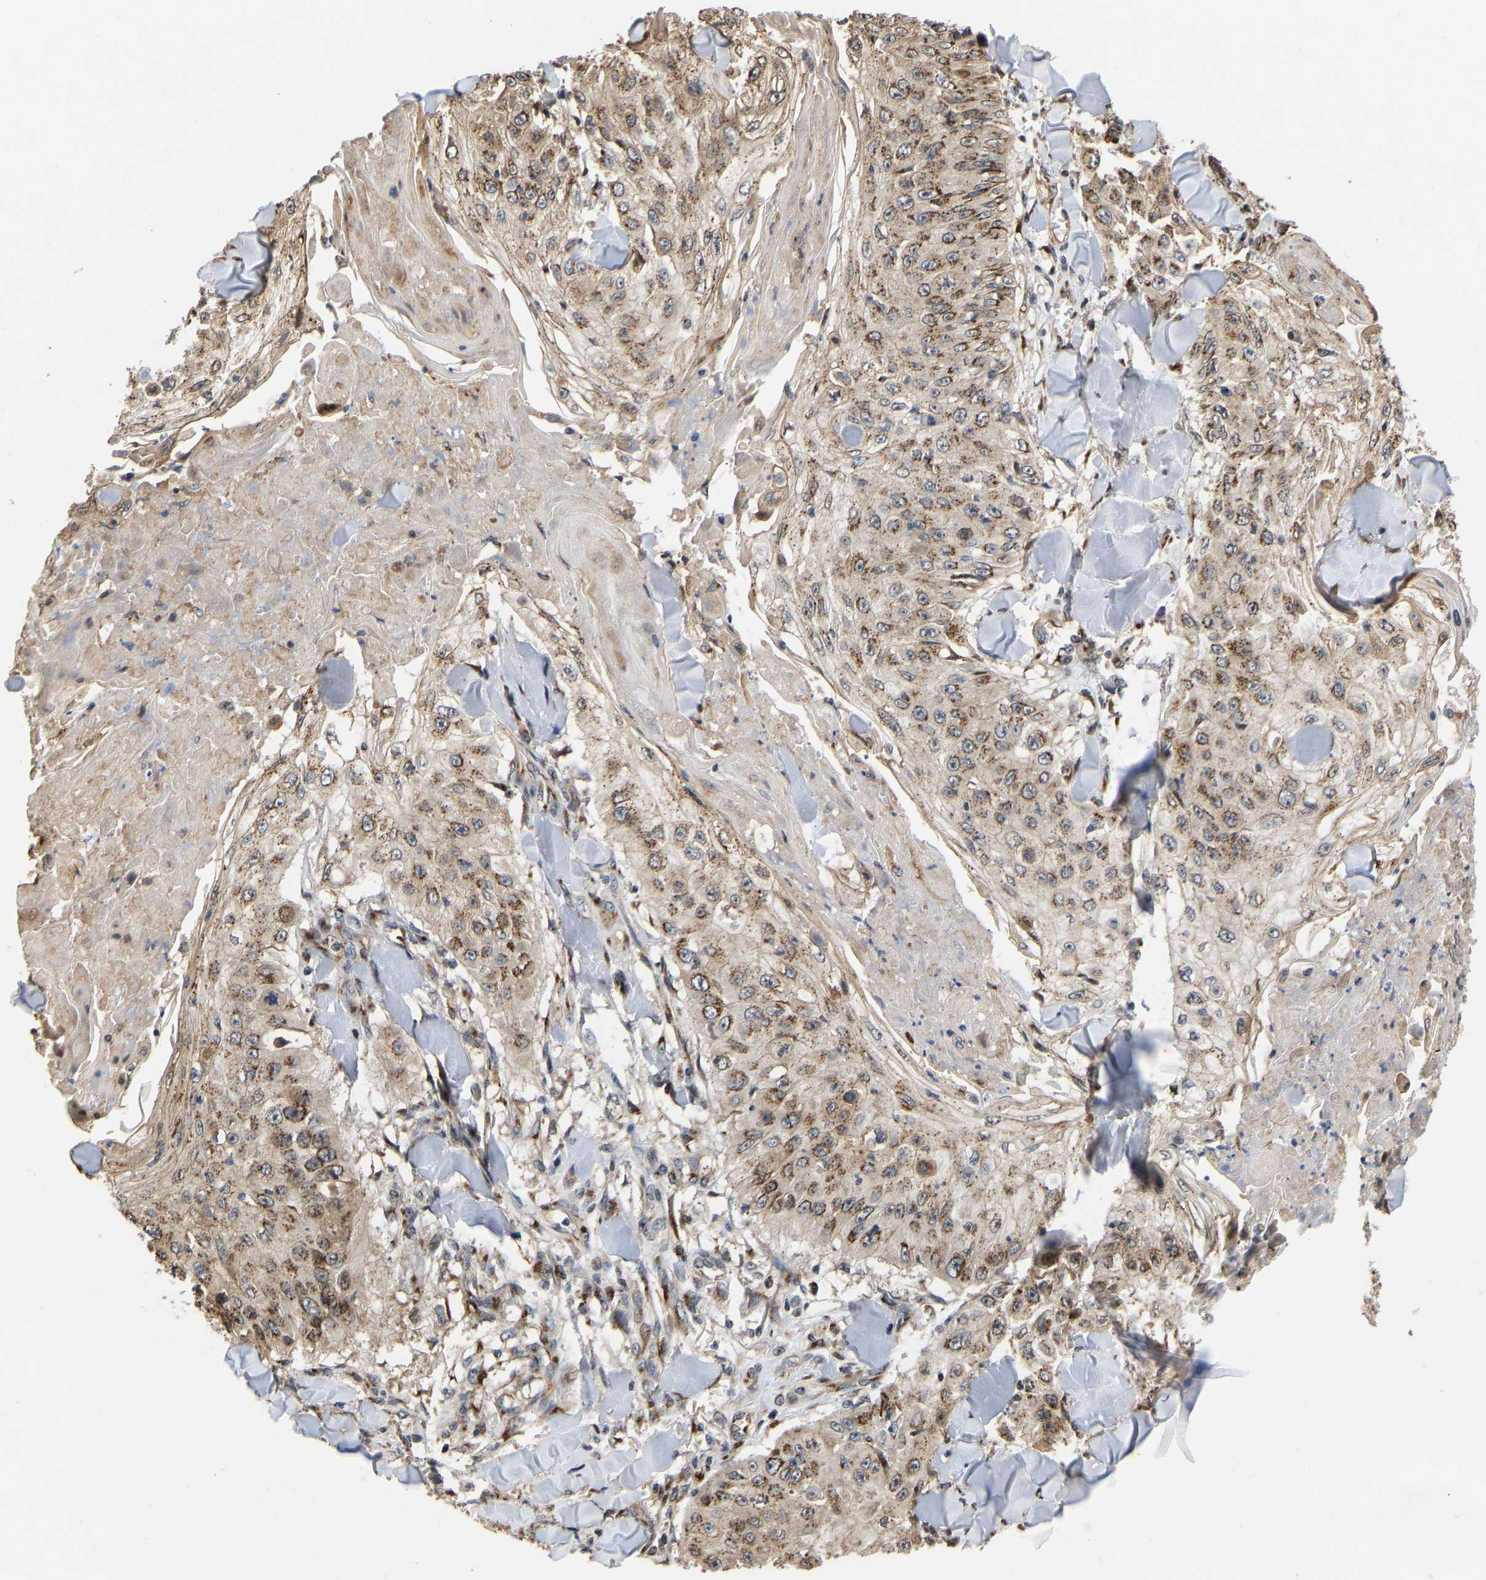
{"staining": {"intensity": "moderate", "quantity": ">75%", "location": "cytoplasmic/membranous"}, "tissue": "skin cancer", "cell_type": "Tumor cells", "image_type": "cancer", "snomed": [{"axis": "morphology", "description": "Squamous cell carcinoma, NOS"}, {"axis": "topography", "description": "Skin"}], "caption": "Tumor cells exhibit medium levels of moderate cytoplasmic/membranous expression in approximately >75% of cells in human skin squamous cell carcinoma. The staining is performed using DAB brown chromogen to label protein expression. The nuclei are counter-stained blue using hematoxylin.", "gene": "YIPF4", "patient": {"sex": "male", "age": 86}}